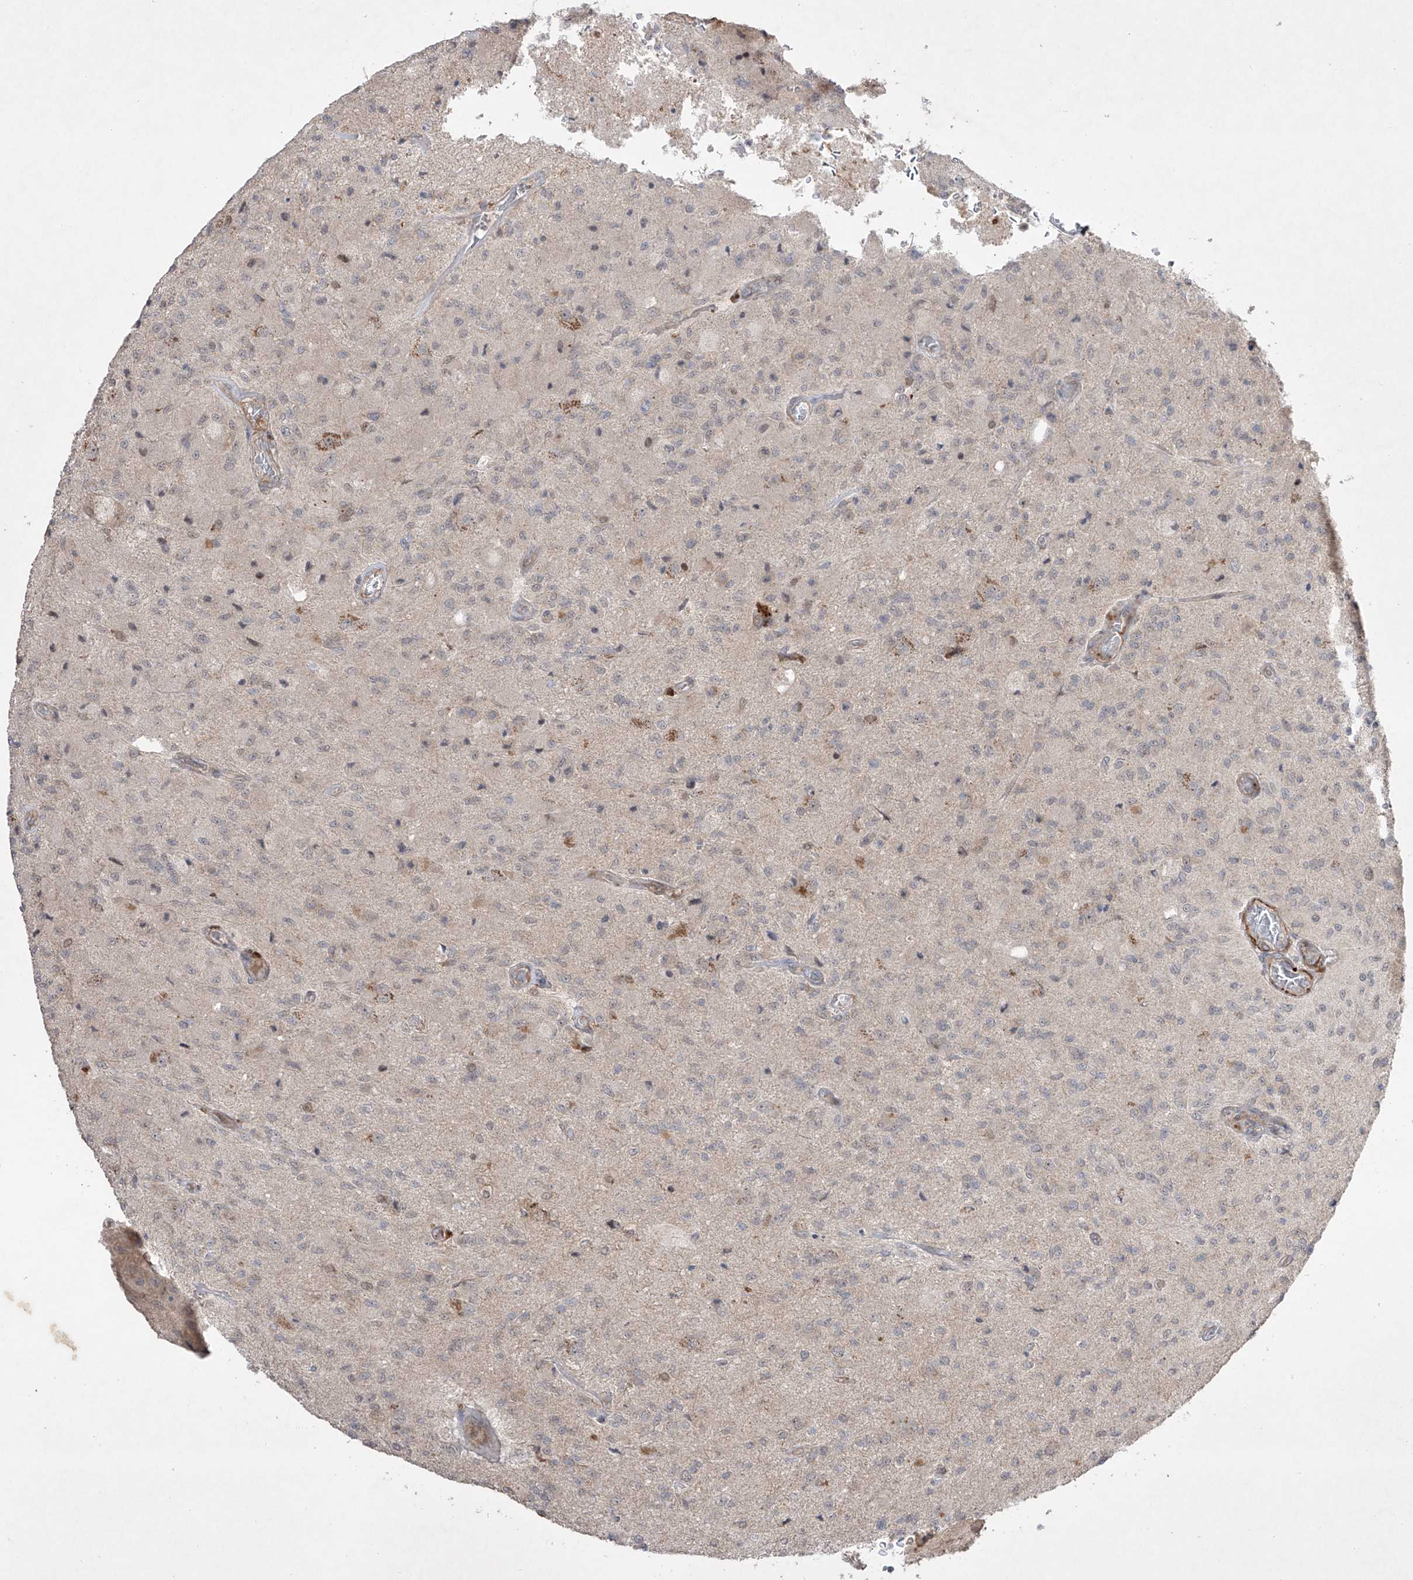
{"staining": {"intensity": "negative", "quantity": "none", "location": "none"}, "tissue": "glioma", "cell_type": "Tumor cells", "image_type": "cancer", "snomed": [{"axis": "morphology", "description": "Normal tissue, NOS"}, {"axis": "morphology", "description": "Glioma, malignant, High grade"}, {"axis": "topography", "description": "Cerebral cortex"}], "caption": "A high-resolution micrograph shows IHC staining of glioma, which exhibits no significant staining in tumor cells.", "gene": "KDM1B", "patient": {"sex": "male", "age": 77}}